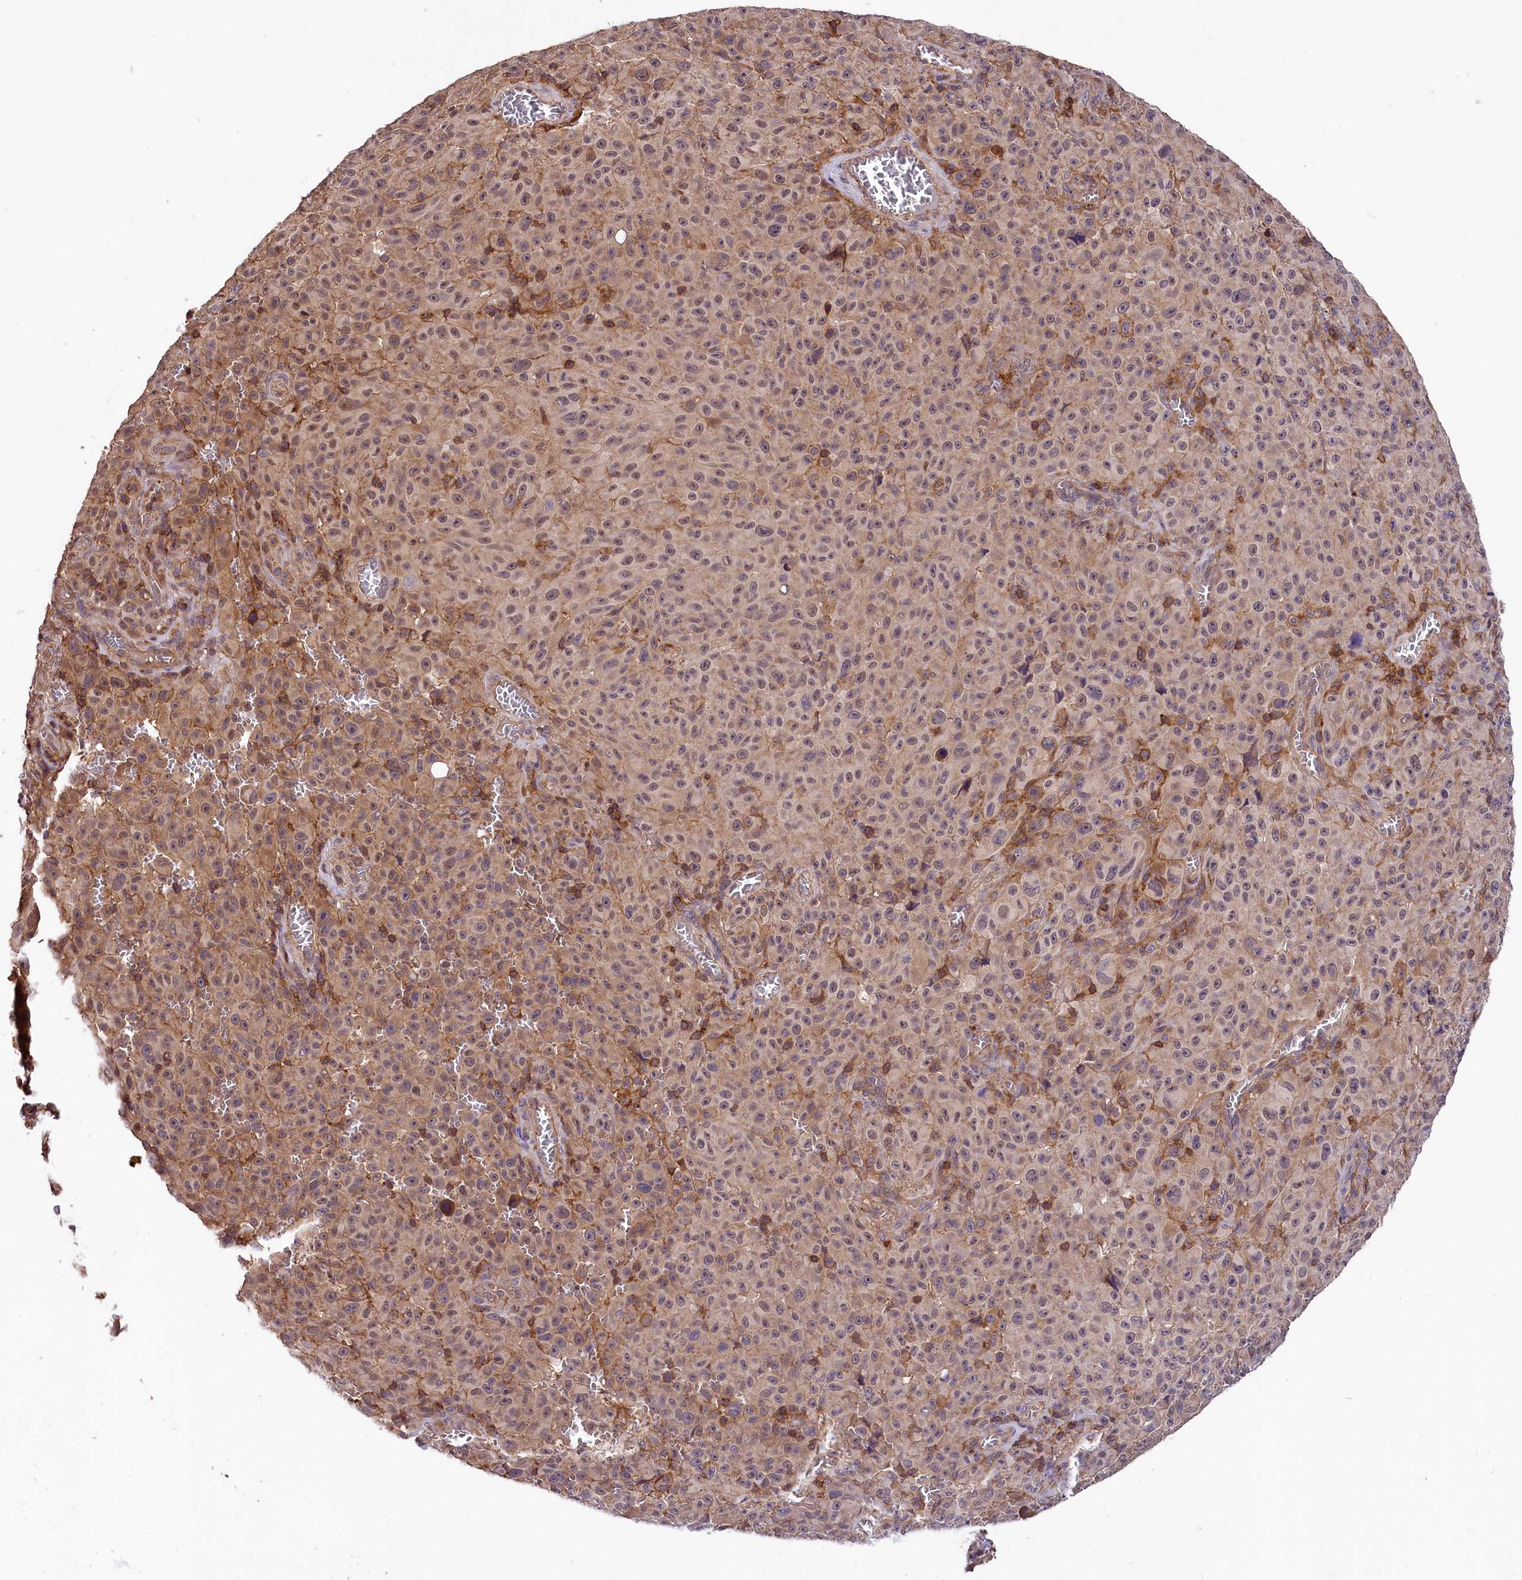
{"staining": {"intensity": "weak", "quantity": "<25%", "location": "cytoplasmic/membranous"}, "tissue": "melanoma", "cell_type": "Tumor cells", "image_type": "cancer", "snomed": [{"axis": "morphology", "description": "Malignant melanoma, NOS"}, {"axis": "topography", "description": "Skin"}], "caption": "This micrograph is of malignant melanoma stained with IHC to label a protein in brown with the nuclei are counter-stained blue. There is no expression in tumor cells.", "gene": "SKIDA1", "patient": {"sex": "female", "age": 82}}